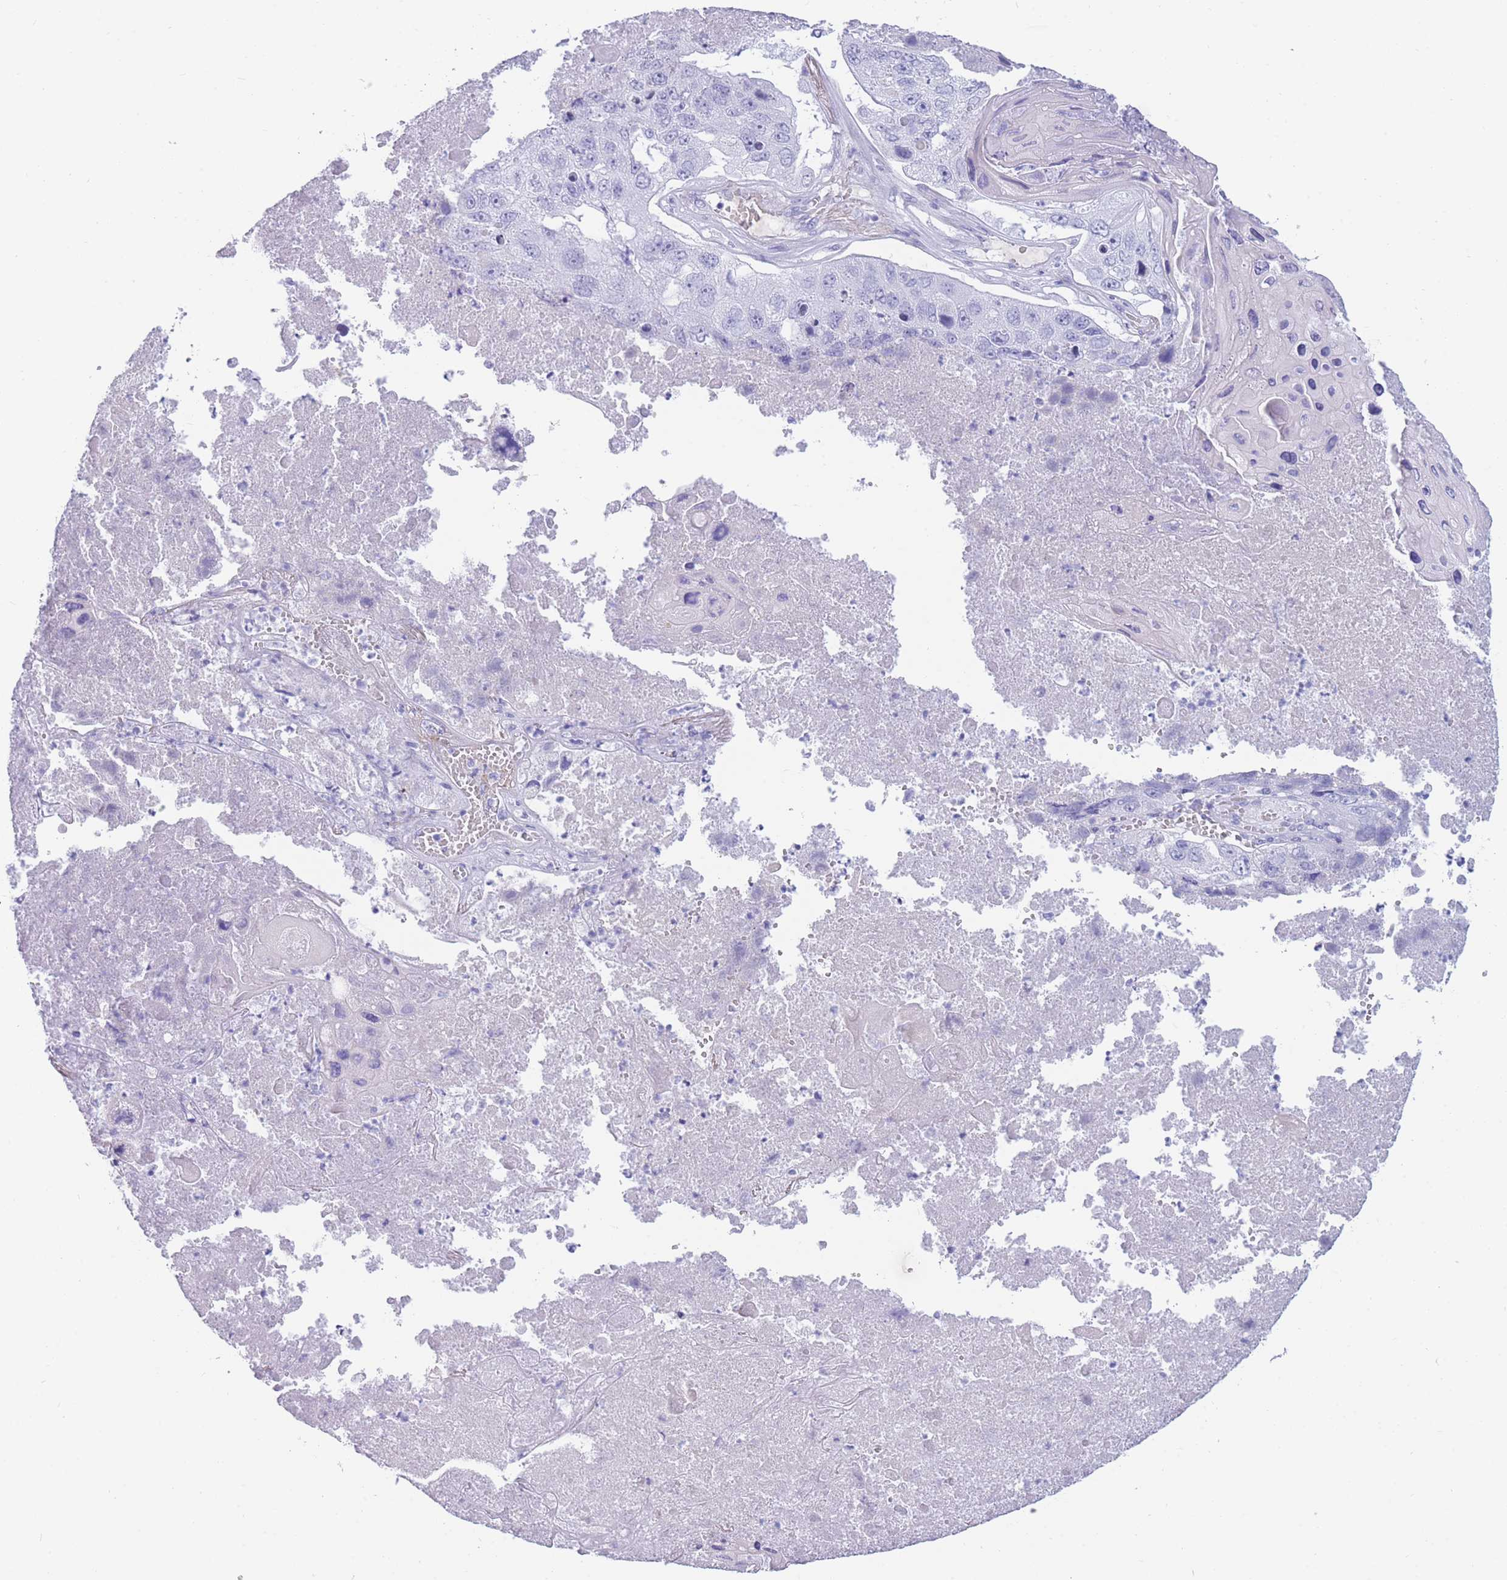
{"staining": {"intensity": "negative", "quantity": "none", "location": "none"}, "tissue": "lung cancer", "cell_type": "Tumor cells", "image_type": "cancer", "snomed": [{"axis": "morphology", "description": "Squamous cell carcinoma, NOS"}, {"axis": "topography", "description": "Lung"}], "caption": "Immunohistochemical staining of lung cancer demonstrates no significant staining in tumor cells.", "gene": "TNFSF11", "patient": {"sex": "male", "age": 61}}